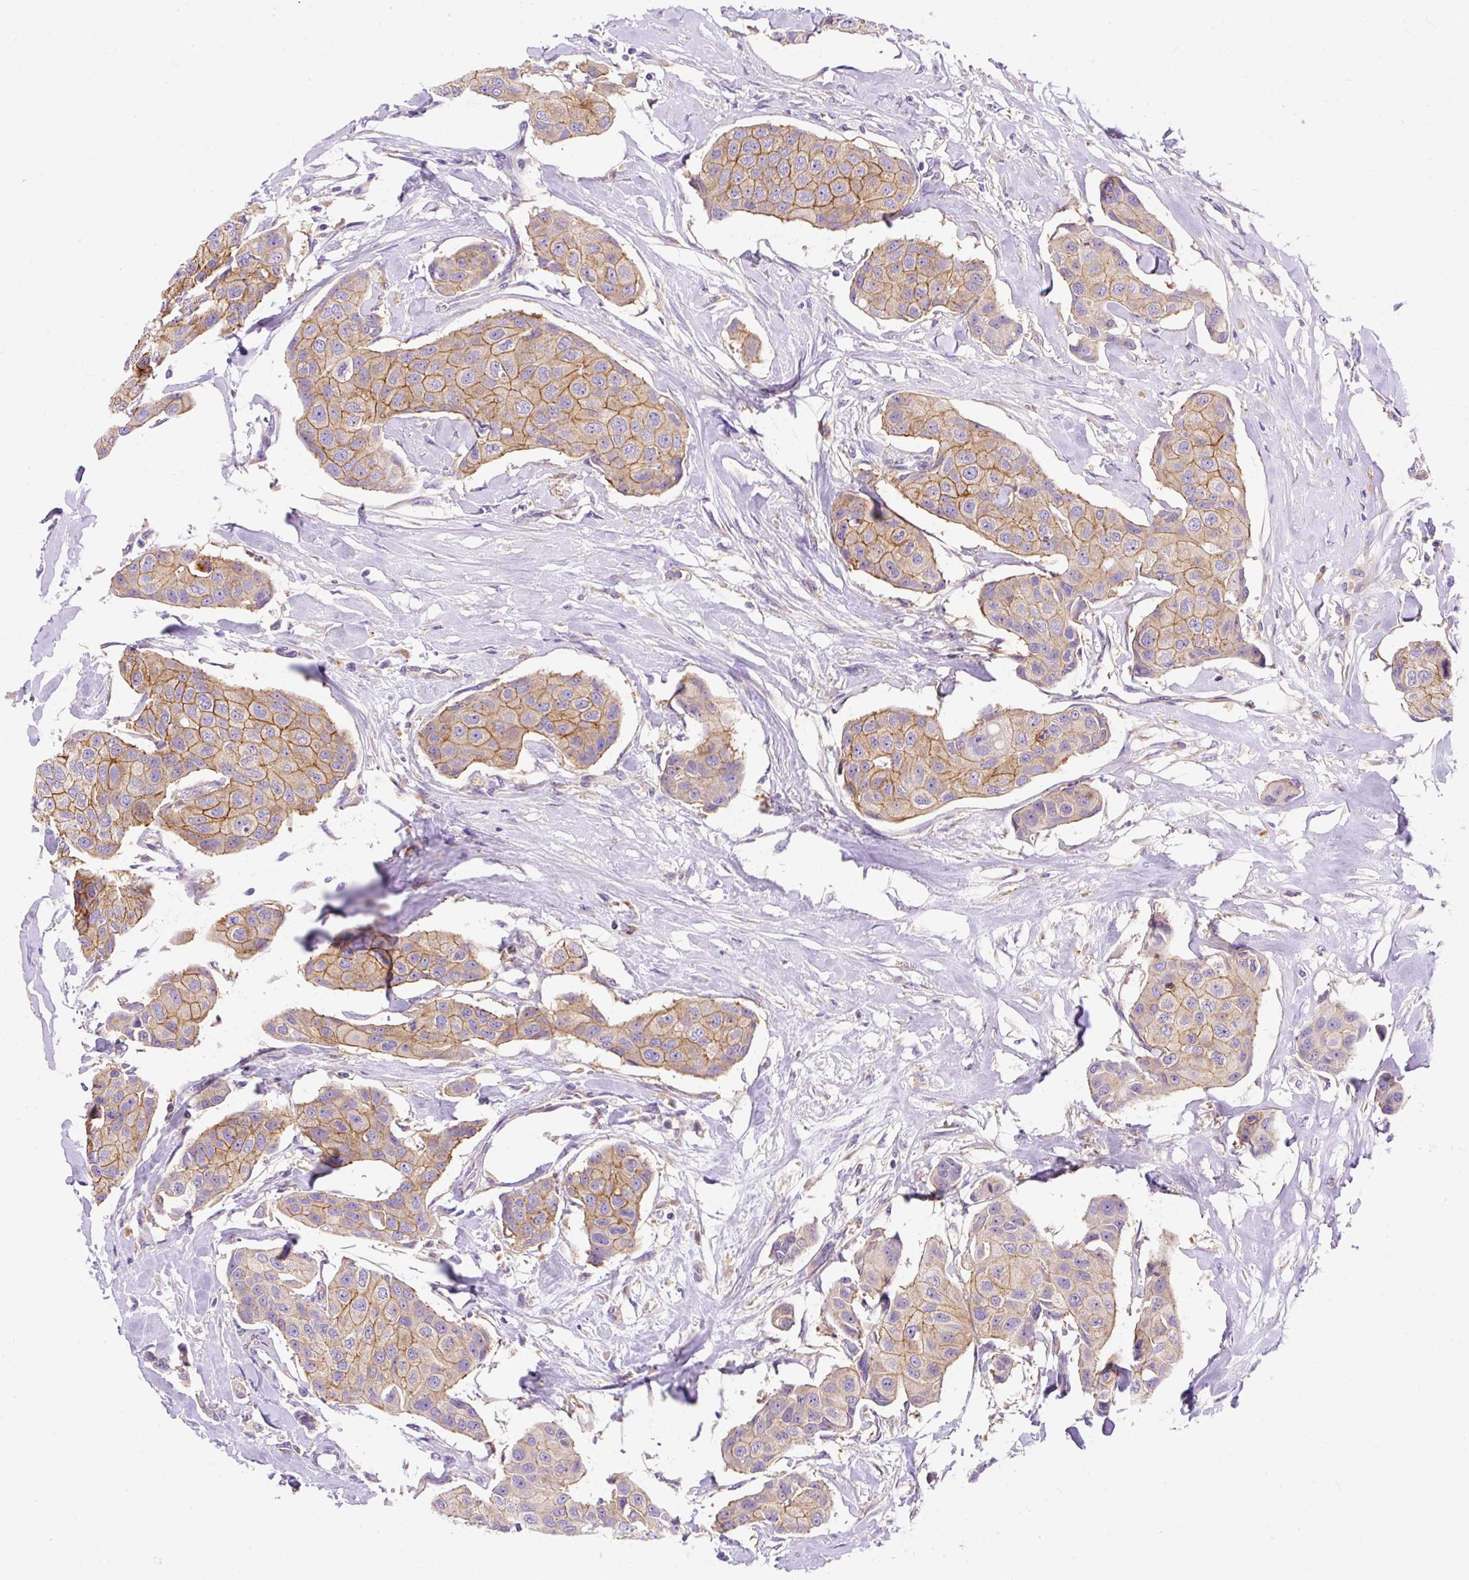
{"staining": {"intensity": "moderate", "quantity": "25%-75%", "location": "cytoplasmic/membranous"}, "tissue": "breast cancer", "cell_type": "Tumor cells", "image_type": "cancer", "snomed": [{"axis": "morphology", "description": "Duct carcinoma"}, {"axis": "topography", "description": "Breast"}, {"axis": "topography", "description": "Lymph node"}], "caption": "IHC (DAB) staining of breast cancer (invasive ductal carcinoma) displays moderate cytoplasmic/membranous protein staining in approximately 25%-75% of tumor cells.", "gene": "OR4K15", "patient": {"sex": "female", "age": 80}}